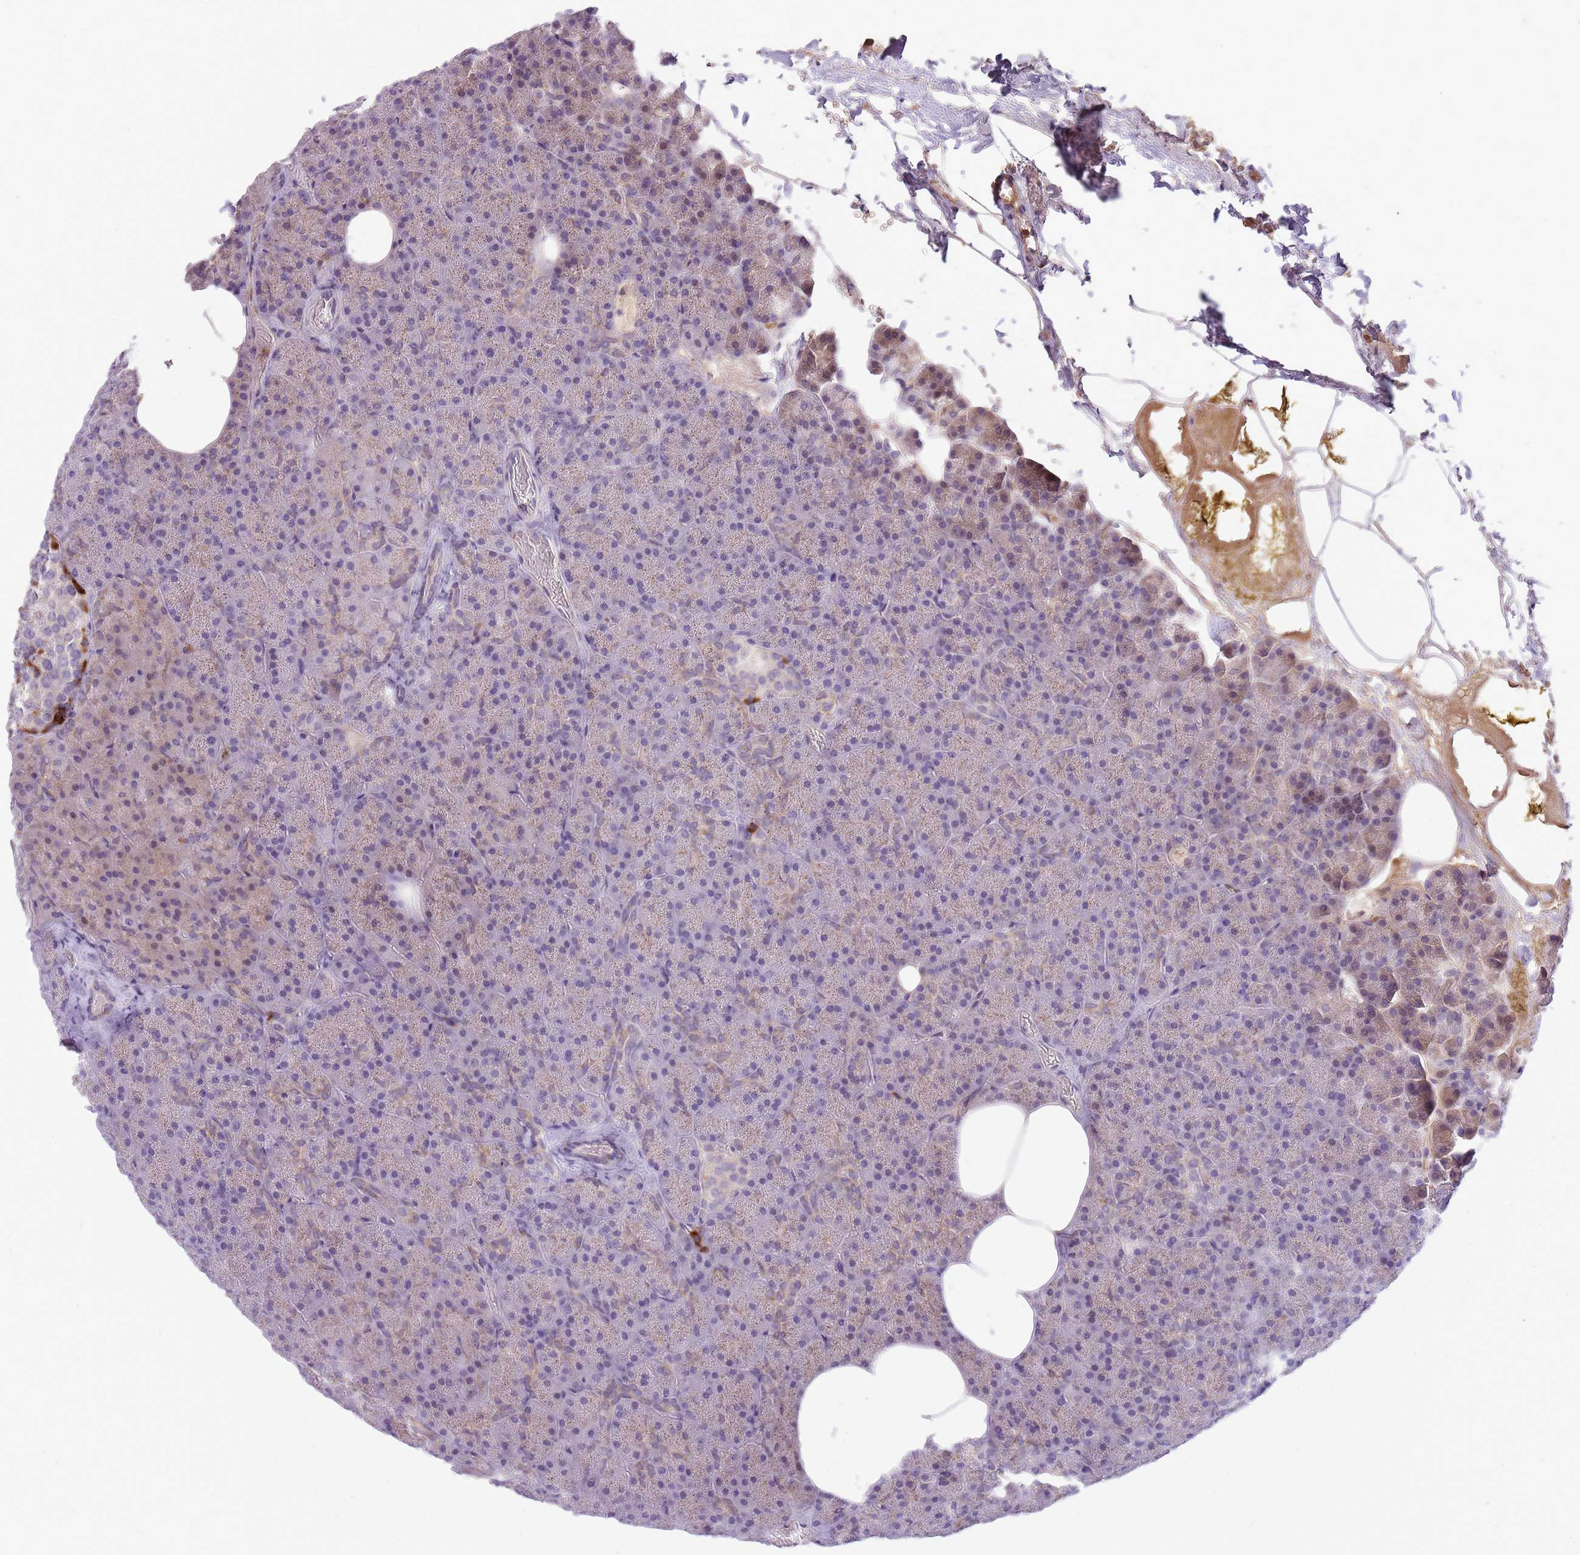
{"staining": {"intensity": "weak", "quantity": "<25%", "location": "cytoplasmic/membranous,nuclear"}, "tissue": "pancreas", "cell_type": "Exocrine glandular cells", "image_type": "normal", "snomed": [{"axis": "morphology", "description": "Normal tissue, NOS"}, {"axis": "morphology", "description": "Carcinoid, malignant, NOS"}, {"axis": "topography", "description": "Pancreas"}], "caption": "Immunohistochemistry (IHC) photomicrograph of benign pancreas: pancreas stained with DAB demonstrates no significant protein positivity in exocrine glandular cells.", "gene": "PCNX1", "patient": {"sex": "female", "age": 35}}